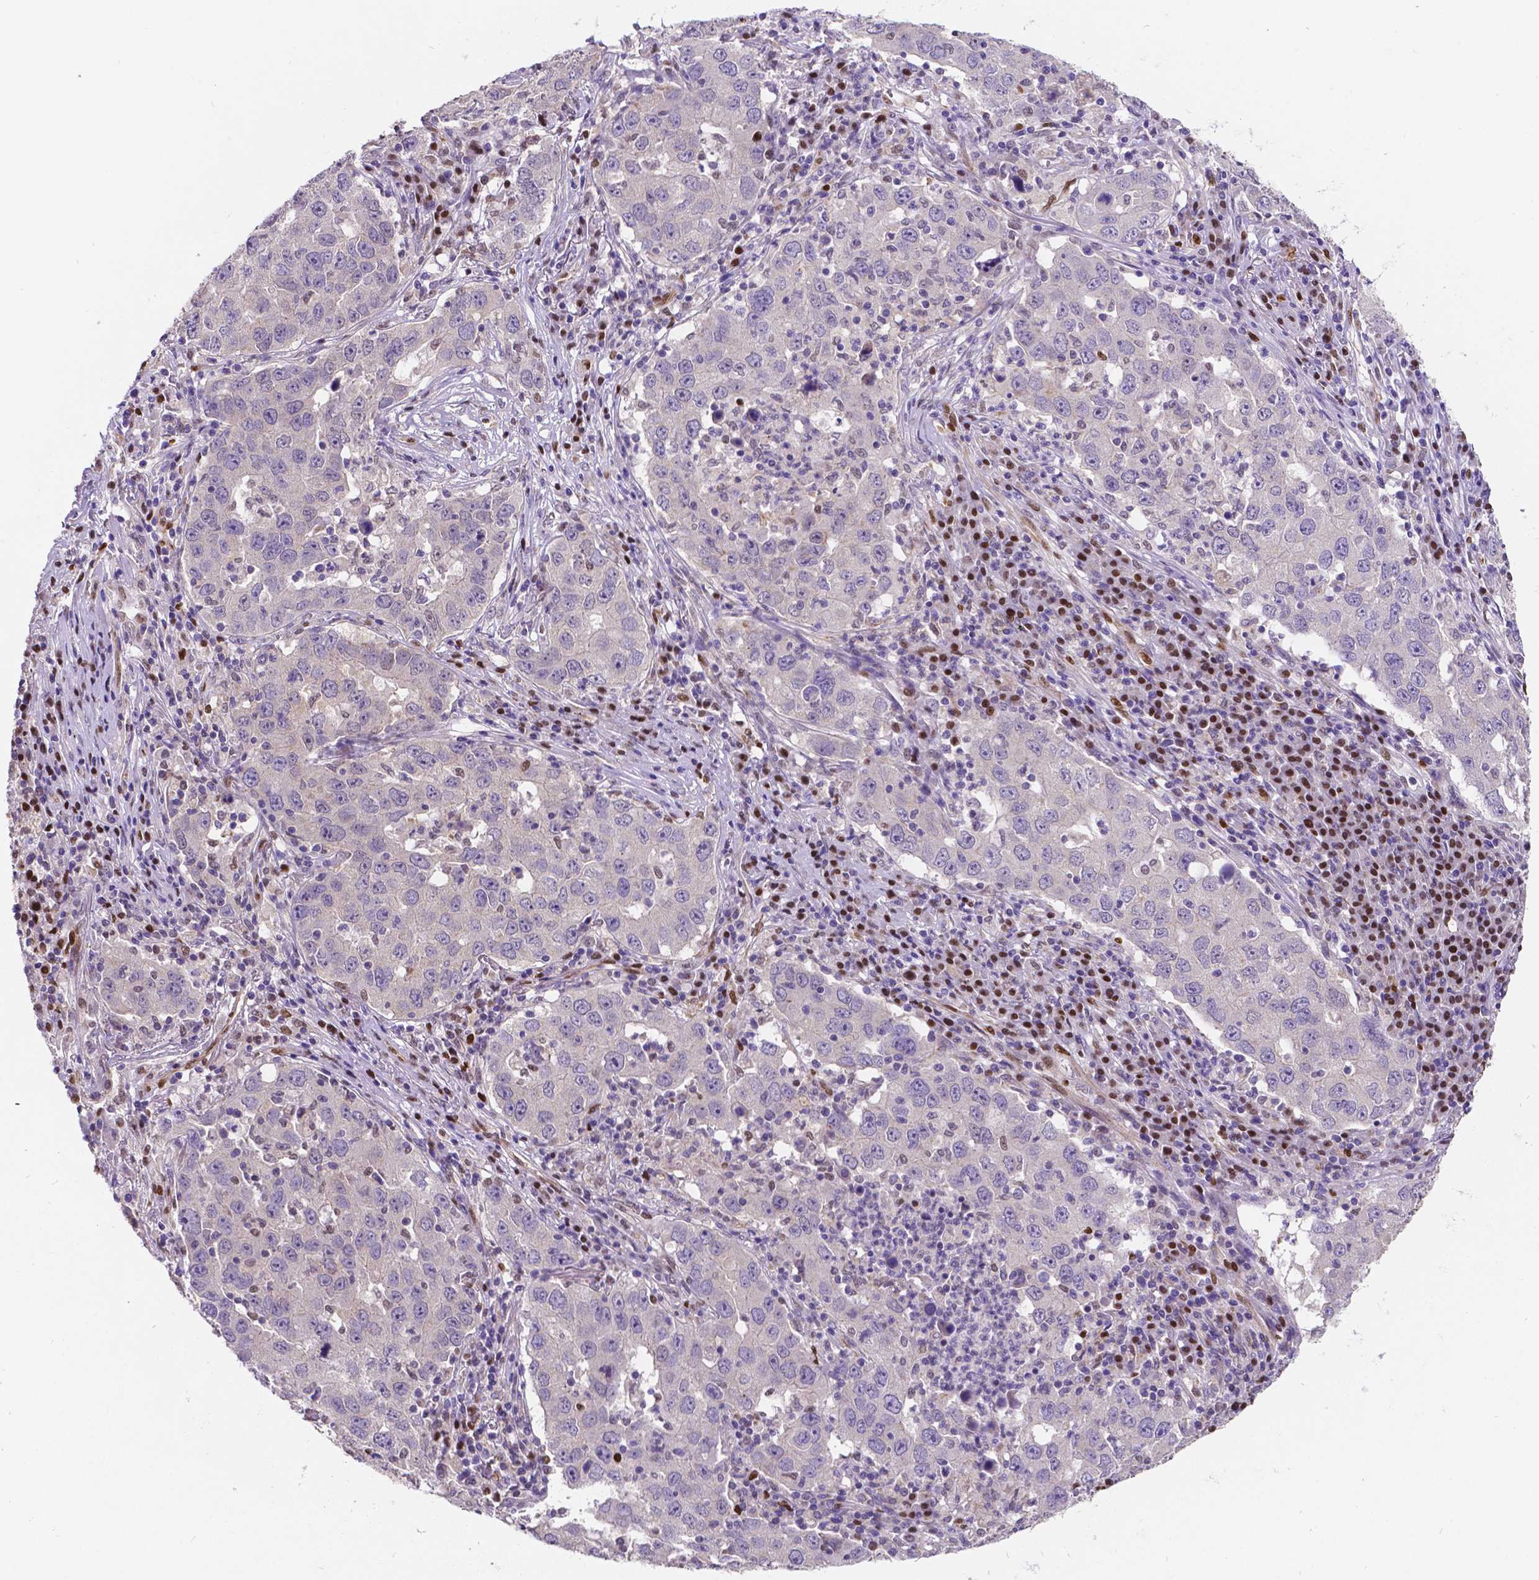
{"staining": {"intensity": "negative", "quantity": "none", "location": "none"}, "tissue": "lung cancer", "cell_type": "Tumor cells", "image_type": "cancer", "snomed": [{"axis": "morphology", "description": "Adenocarcinoma, NOS"}, {"axis": "topography", "description": "Lung"}], "caption": "Lung cancer was stained to show a protein in brown. There is no significant positivity in tumor cells.", "gene": "MEF2C", "patient": {"sex": "male", "age": 73}}